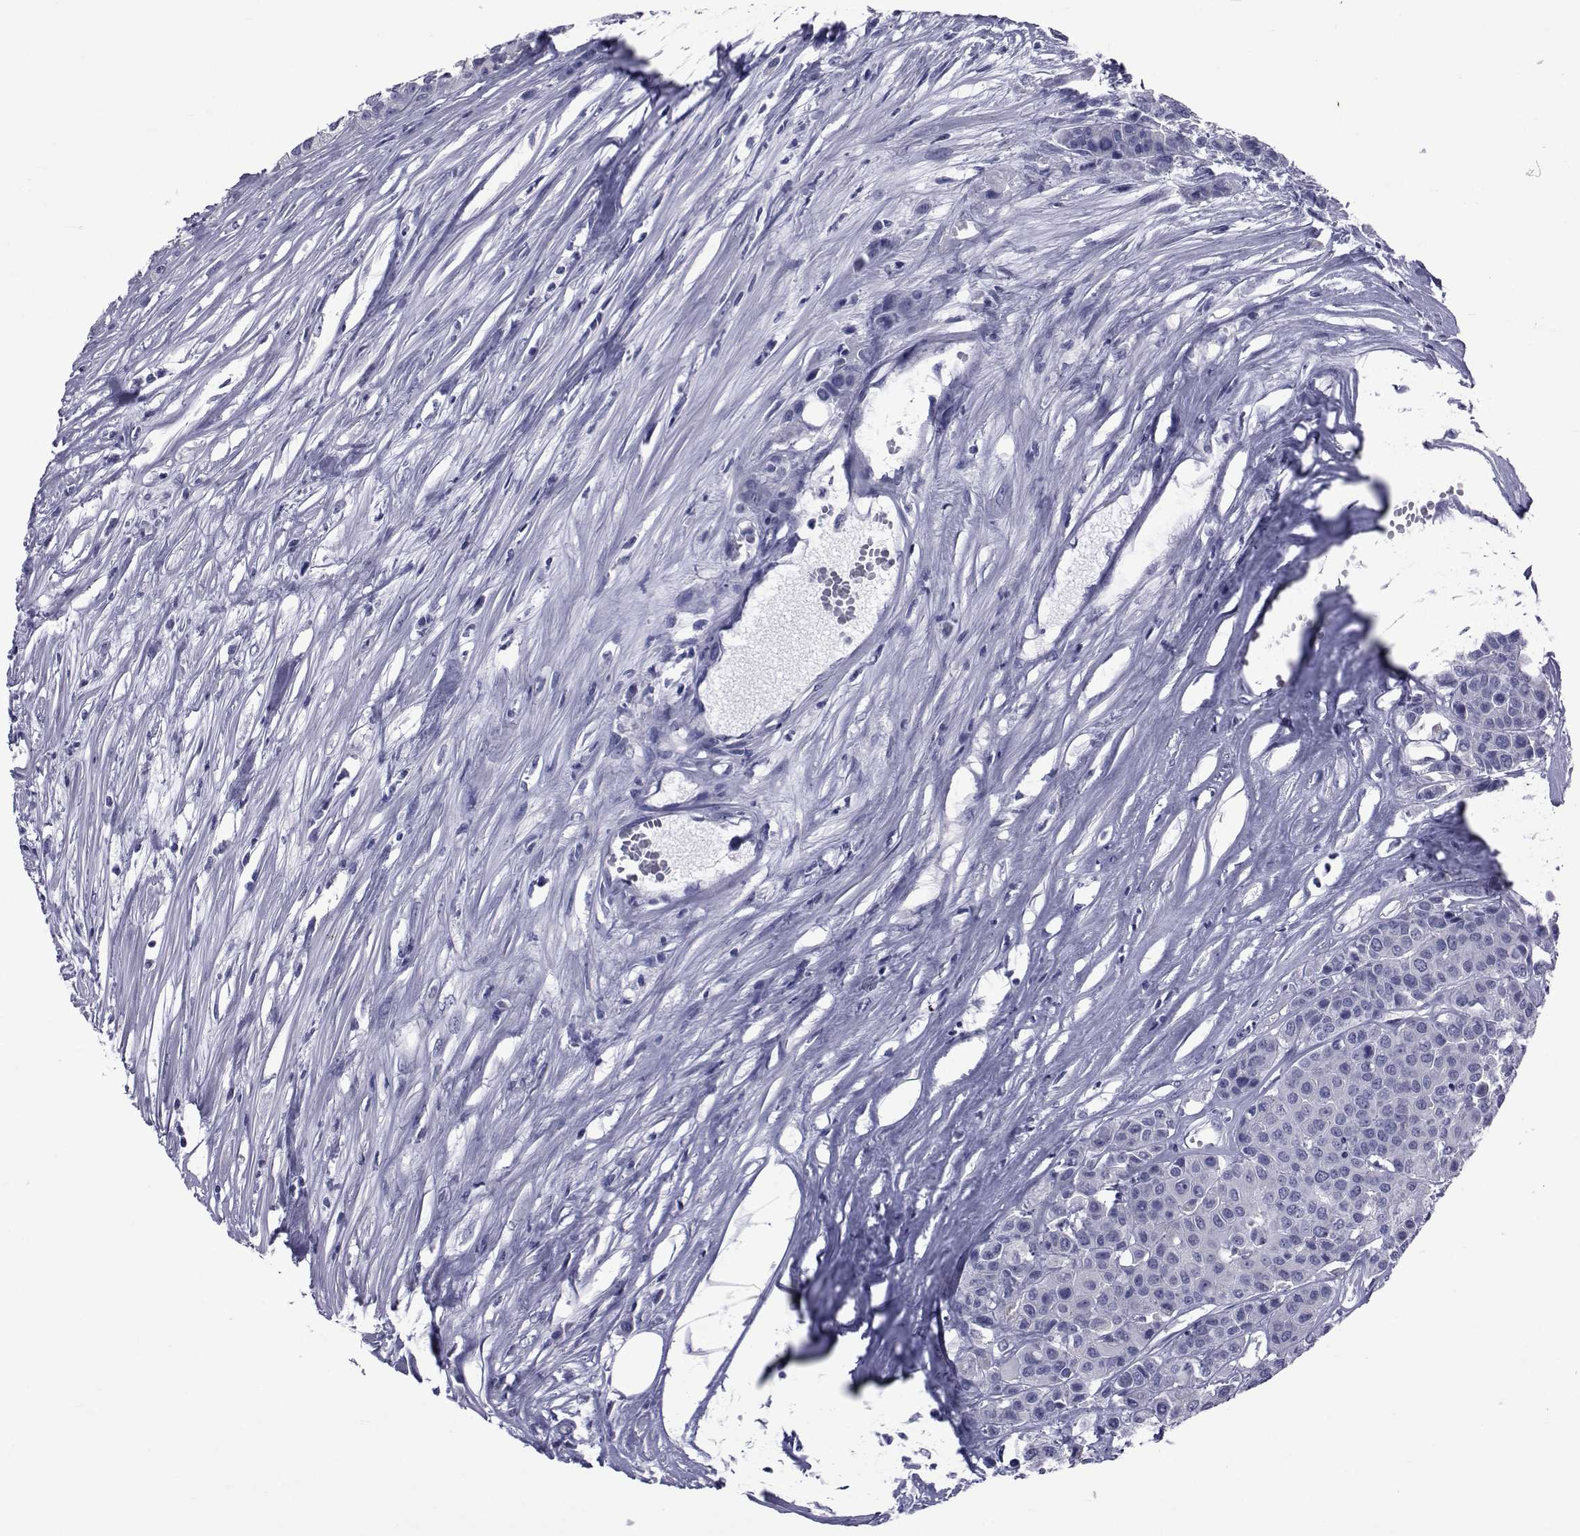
{"staining": {"intensity": "negative", "quantity": "none", "location": "none"}, "tissue": "carcinoid", "cell_type": "Tumor cells", "image_type": "cancer", "snomed": [{"axis": "morphology", "description": "Carcinoid, malignant, NOS"}, {"axis": "topography", "description": "Colon"}], "caption": "IHC image of carcinoid stained for a protein (brown), which shows no positivity in tumor cells.", "gene": "GKAP1", "patient": {"sex": "male", "age": 81}}